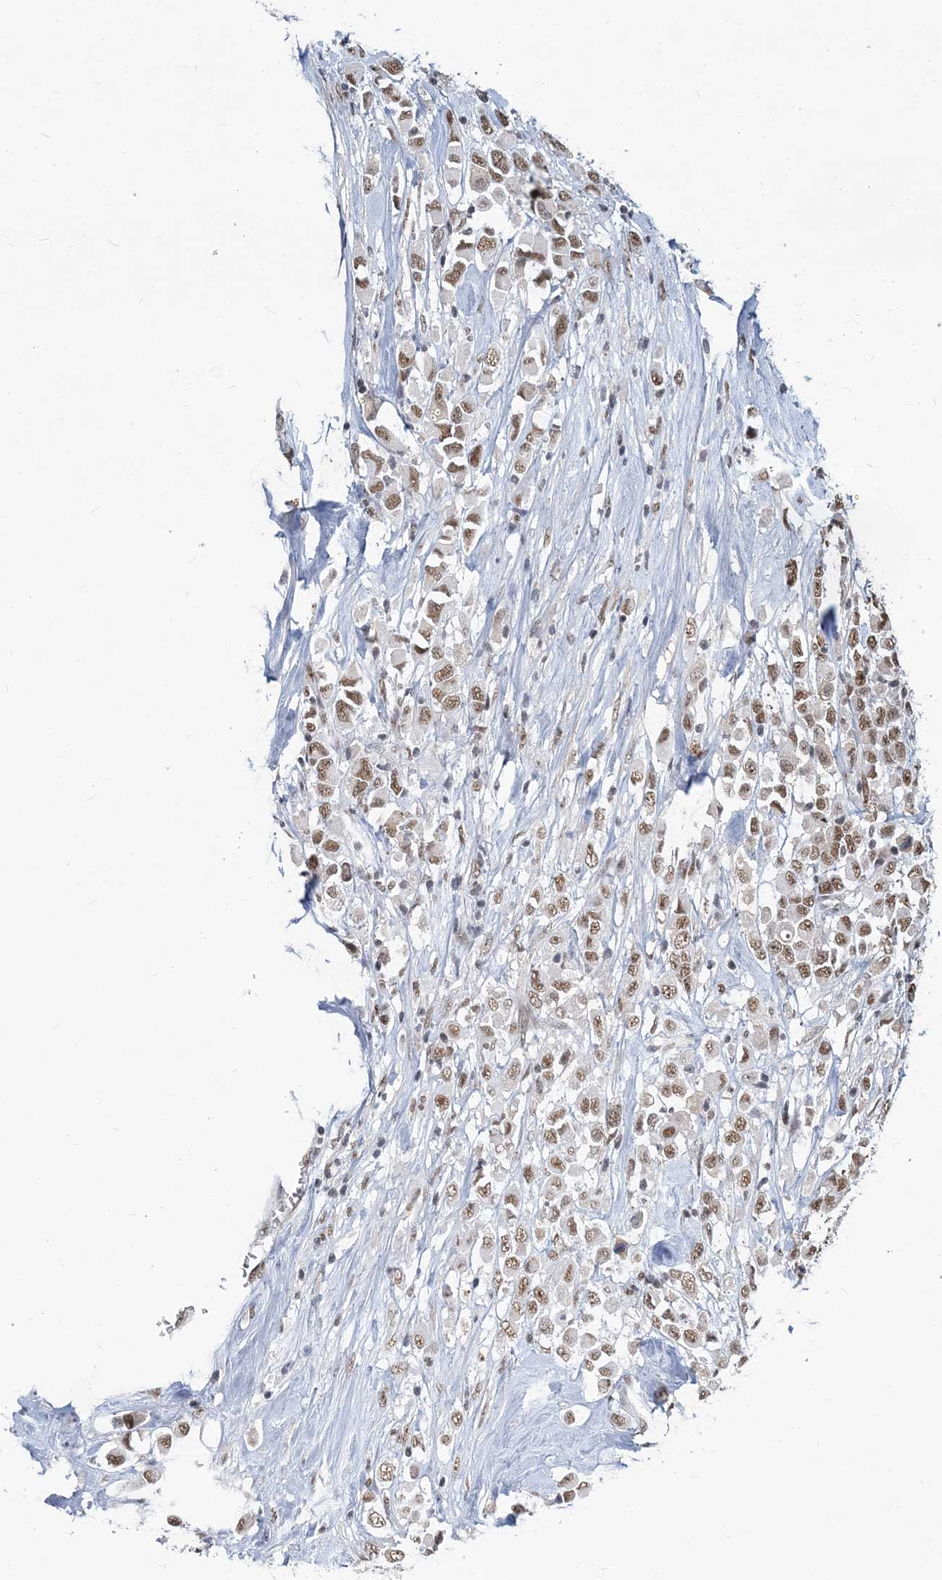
{"staining": {"intensity": "moderate", "quantity": ">75%", "location": "nuclear"}, "tissue": "breast cancer", "cell_type": "Tumor cells", "image_type": "cancer", "snomed": [{"axis": "morphology", "description": "Duct carcinoma"}, {"axis": "topography", "description": "Breast"}], "caption": "Breast infiltrating ductal carcinoma stained for a protein displays moderate nuclear positivity in tumor cells.", "gene": "PLRG1", "patient": {"sex": "female", "age": 61}}